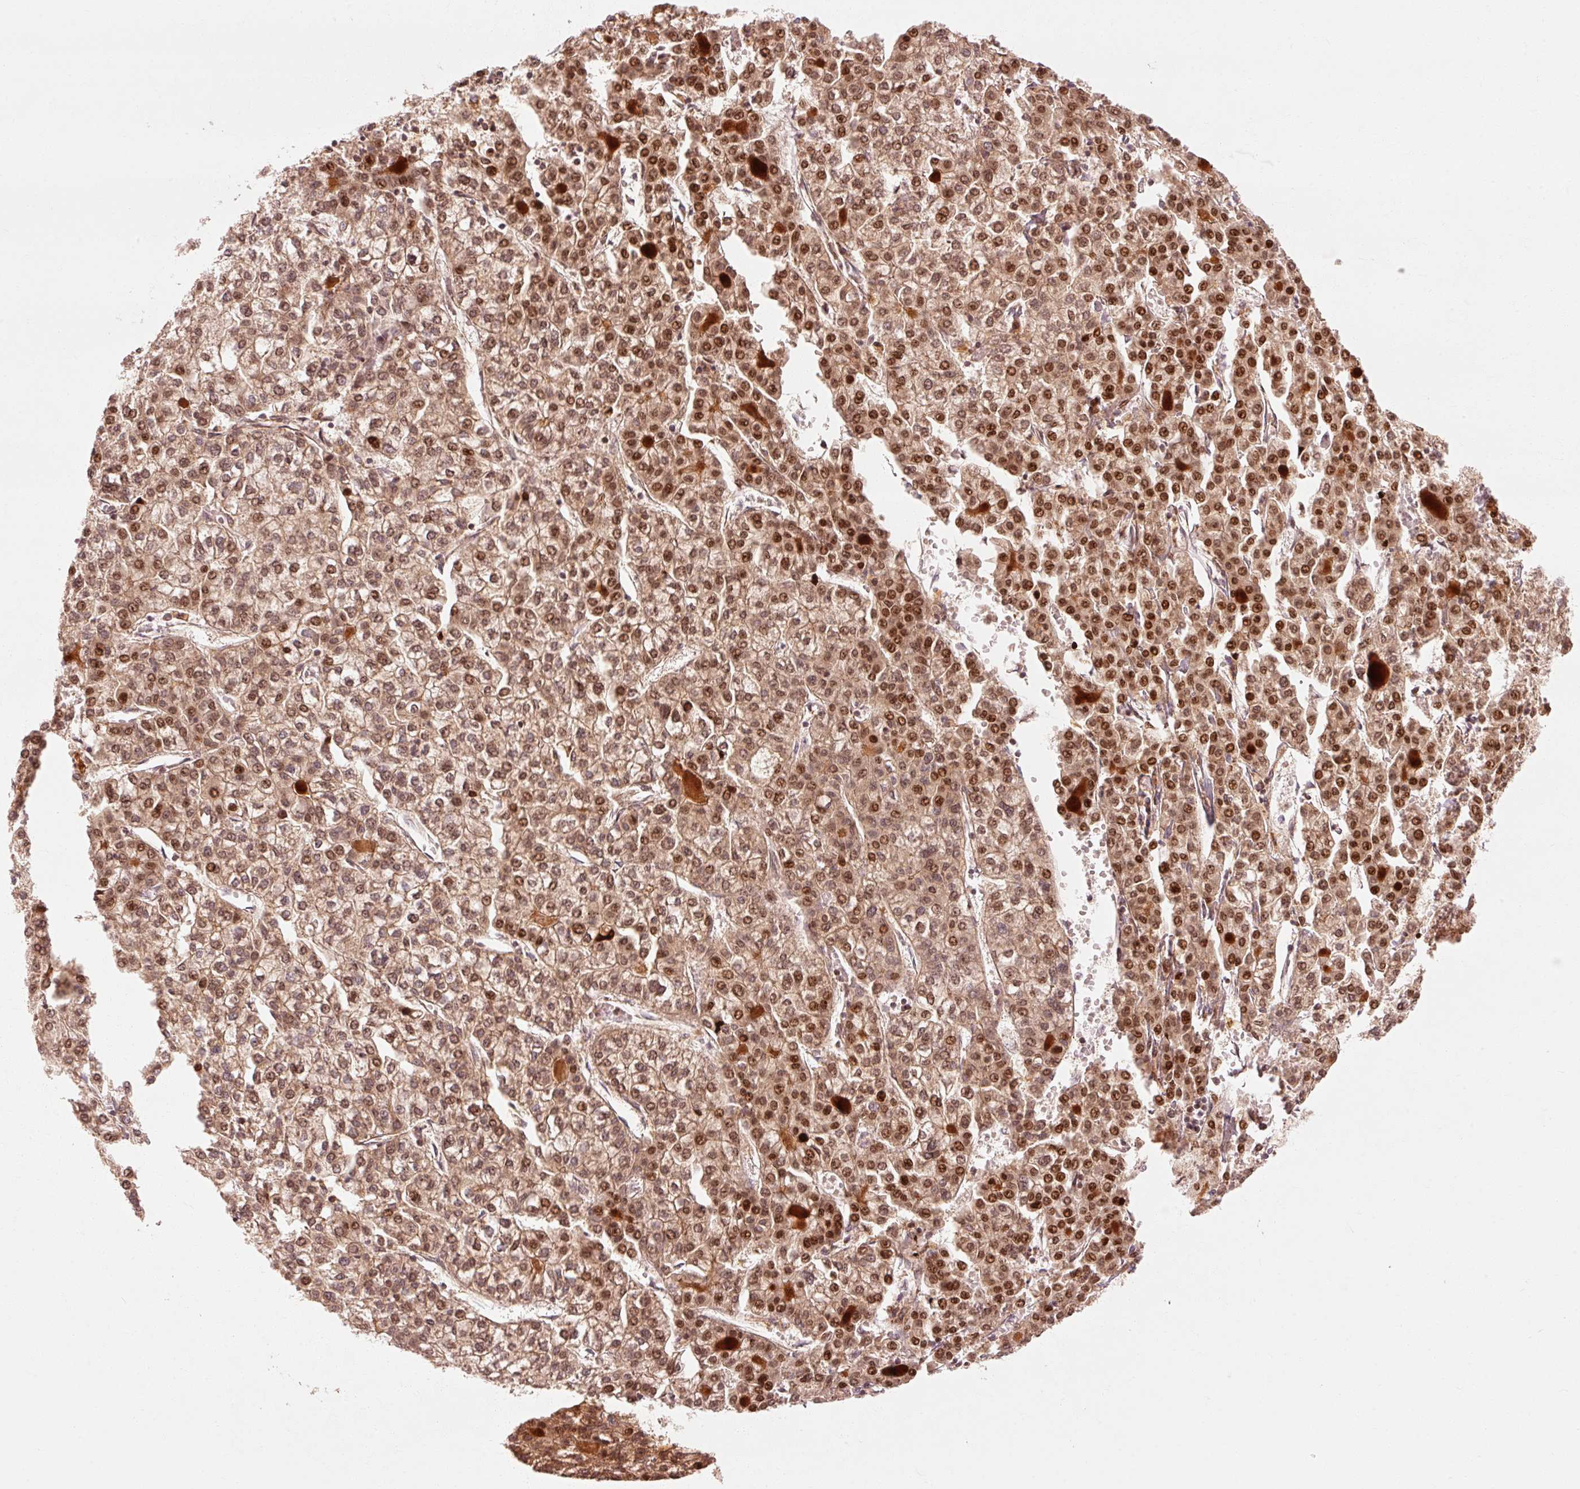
{"staining": {"intensity": "moderate", "quantity": ">75%", "location": "cytoplasmic/membranous,nuclear"}, "tissue": "liver cancer", "cell_type": "Tumor cells", "image_type": "cancer", "snomed": [{"axis": "morphology", "description": "Carcinoma, Hepatocellular, NOS"}, {"axis": "topography", "description": "Liver"}], "caption": "Hepatocellular carcinoma (liver) was stained to show a protein in brown. There is medium levels of moderate cytoplasmic/membranous and nuclear staining in about >75% of tumor cells. The staining was performed using DAB, with brown indicating positive protein expression. Nuclei are stained blue with hematoxylin.", "gene": "CTNNA1", "patient": {"sex": "female", "age": 43}}